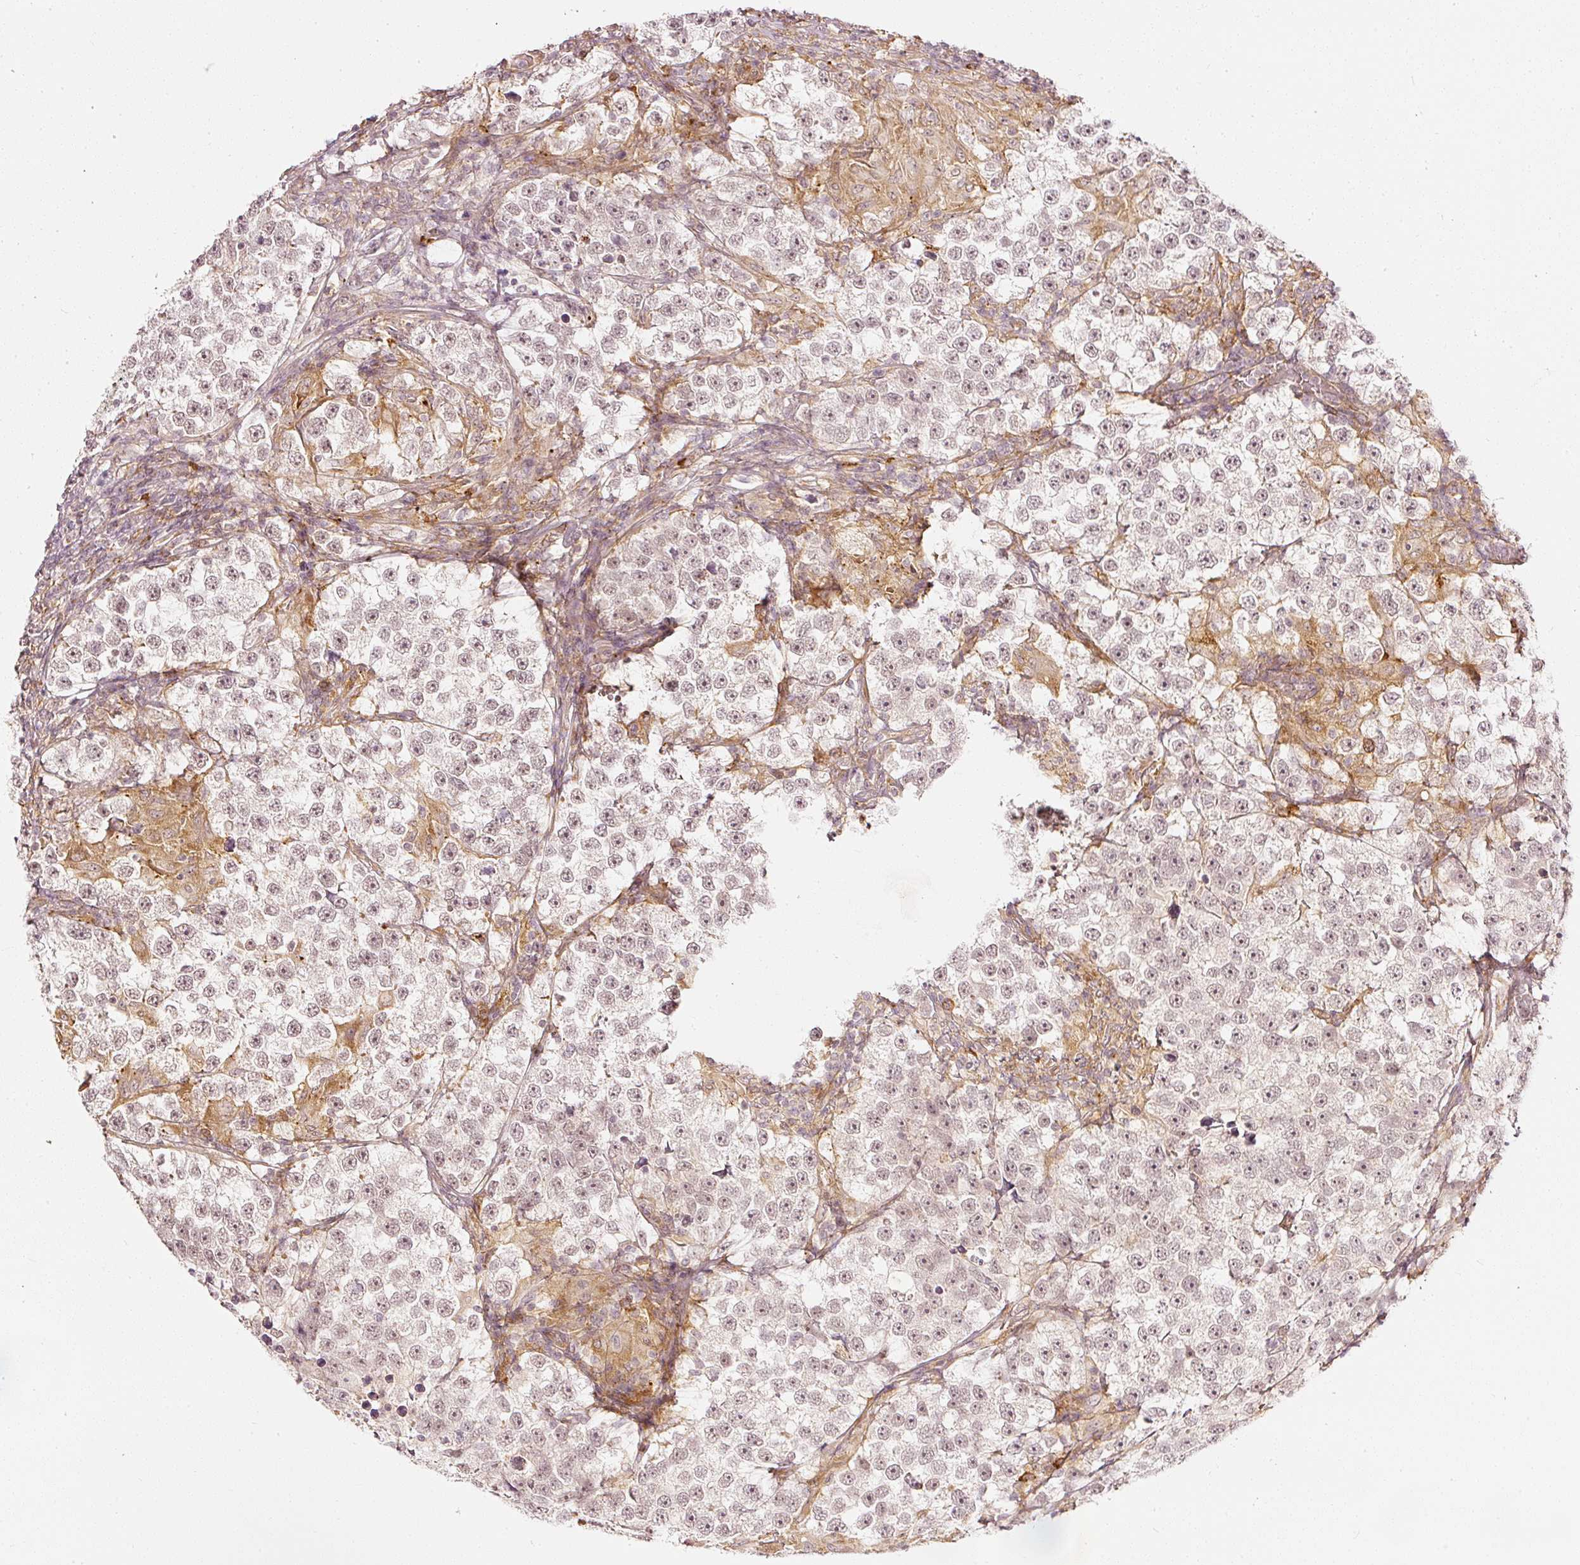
{"staining": {"intensity": "weak", "quantity": "25%-75%", "location": "nuclear"}, "tissue": "testis cancer", "cell_type": "Tumor cells", "image_type": "cancer", "snomed": [{"axis": "morphology", "description": "Seminoma, NOS"}, {"axis": "topography", "description": "Testis"}], "caption": "IHC micrograph of testis cancer (seminoma) stained for a protein (brown), which displays low levels of weak nuclear positivity in approximately 25%-75% of tumor cells.", "gene": "DRD2", "patient": {"sex": "male", "age": 46}}